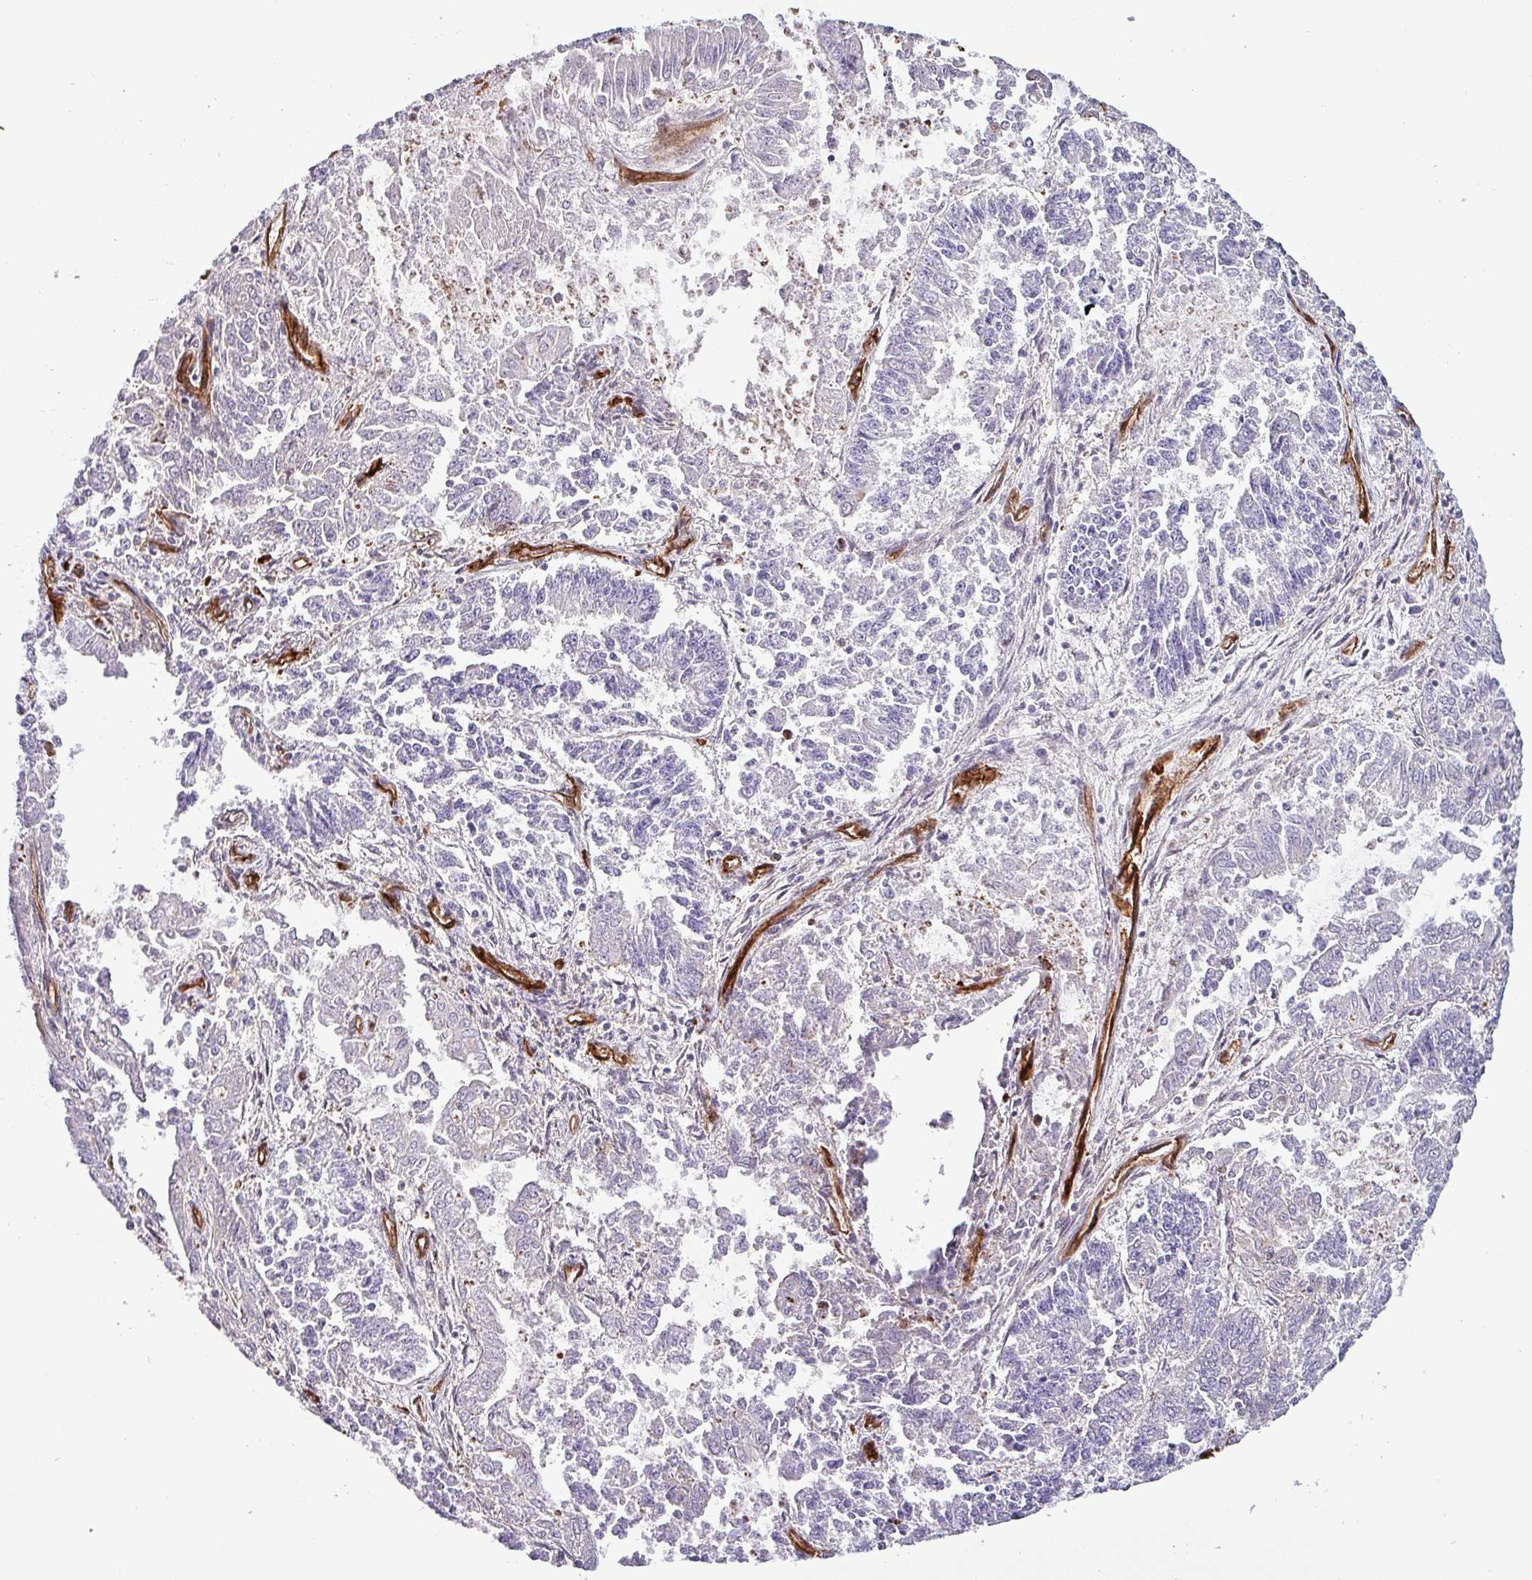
{"staining": {"intensity": "negative", "quantity": "none", "location": "none"}, "tissue": "endometrial cancer", "cell_type": "Tumor cells", "image_type": "cancer", "snomed": [{"axis": "morphology", "description": "Adenocarcinoma, NOS"}, {"axis": "topography", "description": "Endometrium"}], "caption": "High power microscopy histopathology image of an immunohistochemistry (IHC) photomicrograph of adenocarcinoma (endometrial), revealing no significant expression in tumor cells.", "gene": "SCIN", "patient": {"sex": "female", "age": 73}}